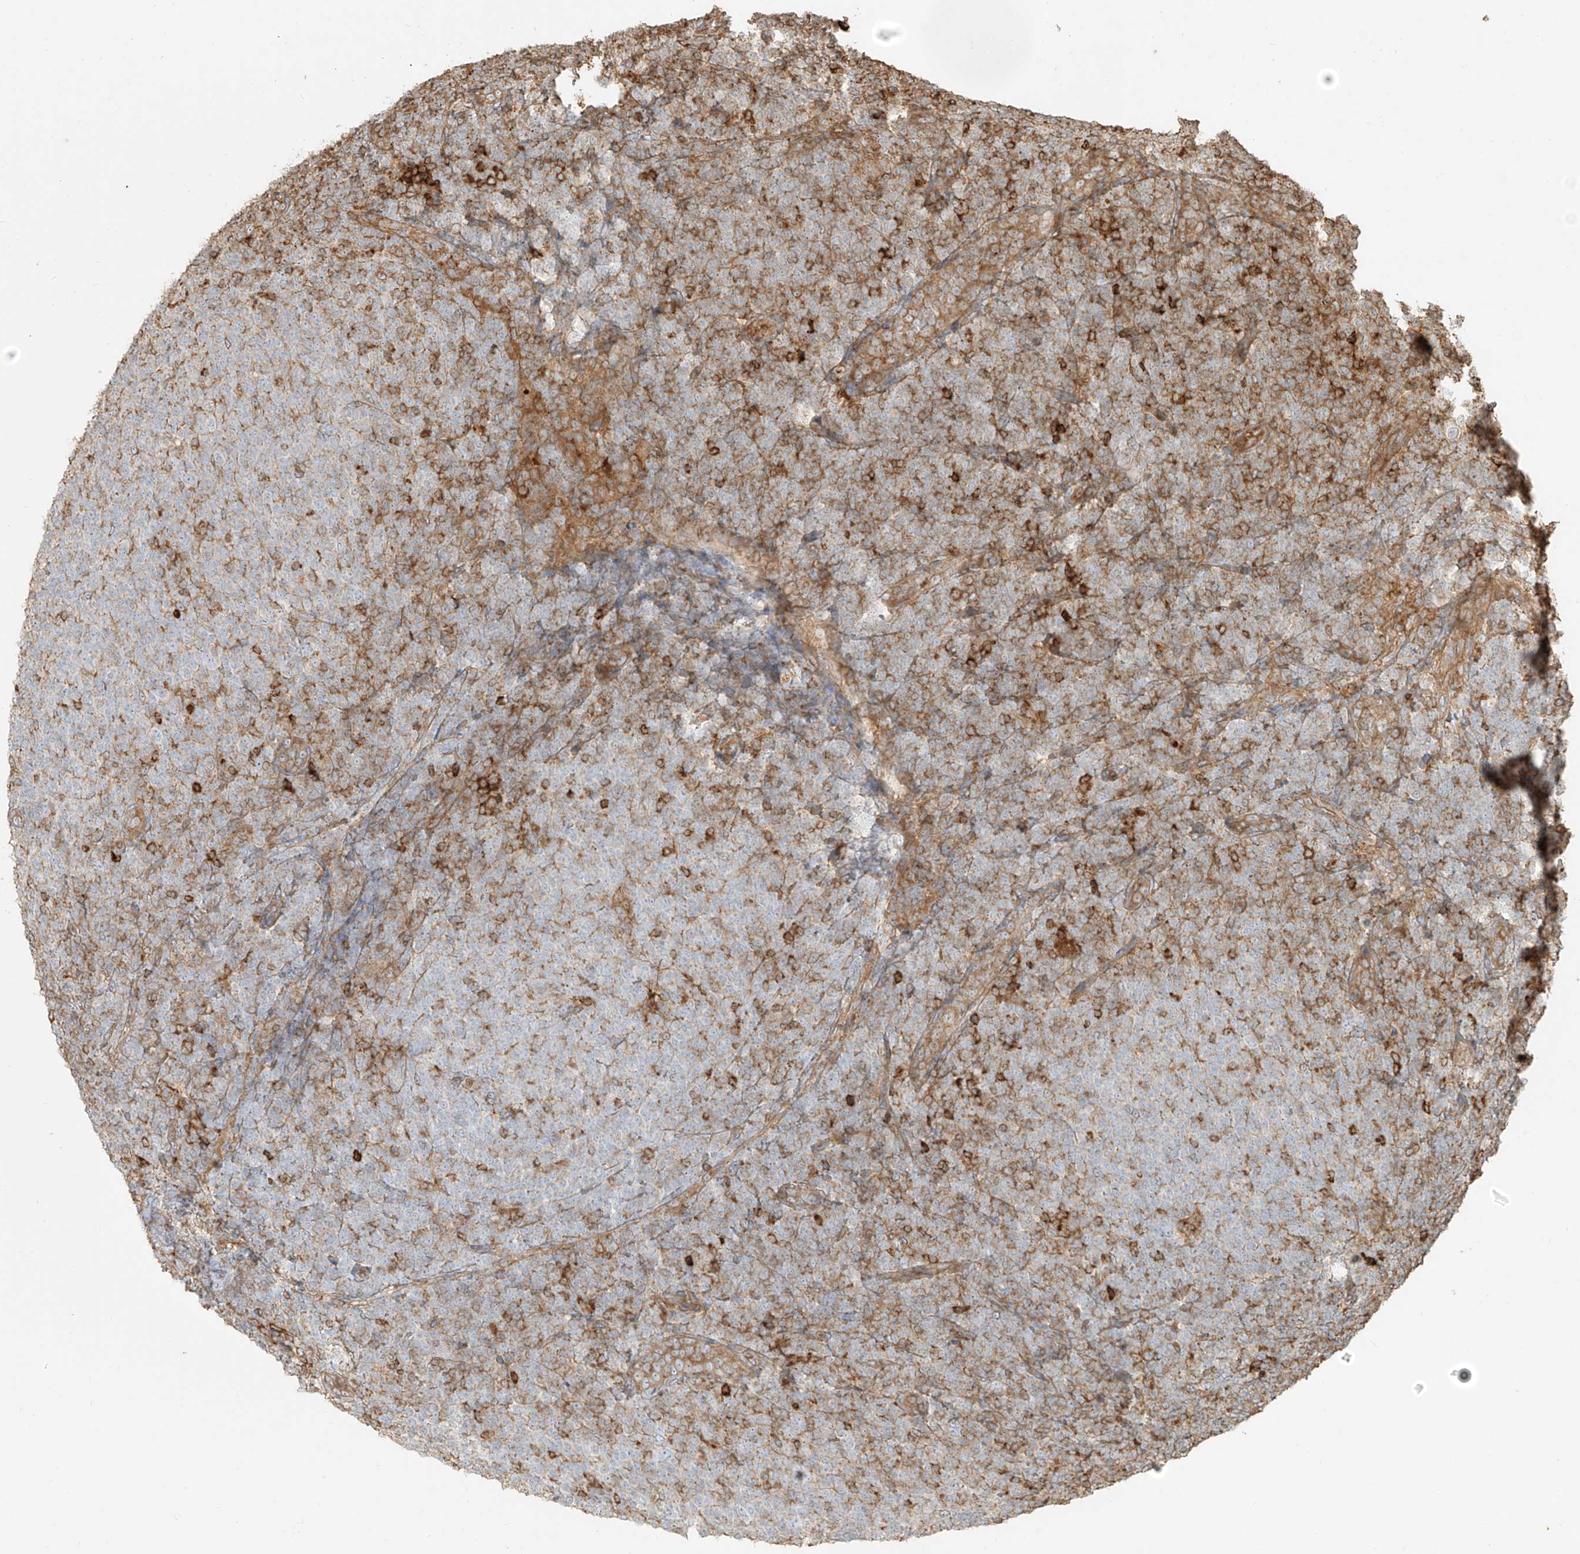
{"staining": {"intensity": "moderate", "quantity": "<25%", "location": "cytoplasmic/membranous"}, "tissue": "lymphoma", "cell_type": "Tumor cells", "image_type": "cancer", "snomed": [{"axis": "morphology", "description": "Malignant lymphoma, non-Hodgkin's type, Low grade"}, {"axis": "topography", "description": "Lymph node"}], "caption": "About <25% of tumor cells in human low-grade malignant lymphoma, non-Hodgkin's type demonstrate moderate cytoplasmic/membranous protein positivity as visualized by brown immunohistochemical staining.", "gene": "SNX9", "patient": {"sex": "male", "age": 66}}